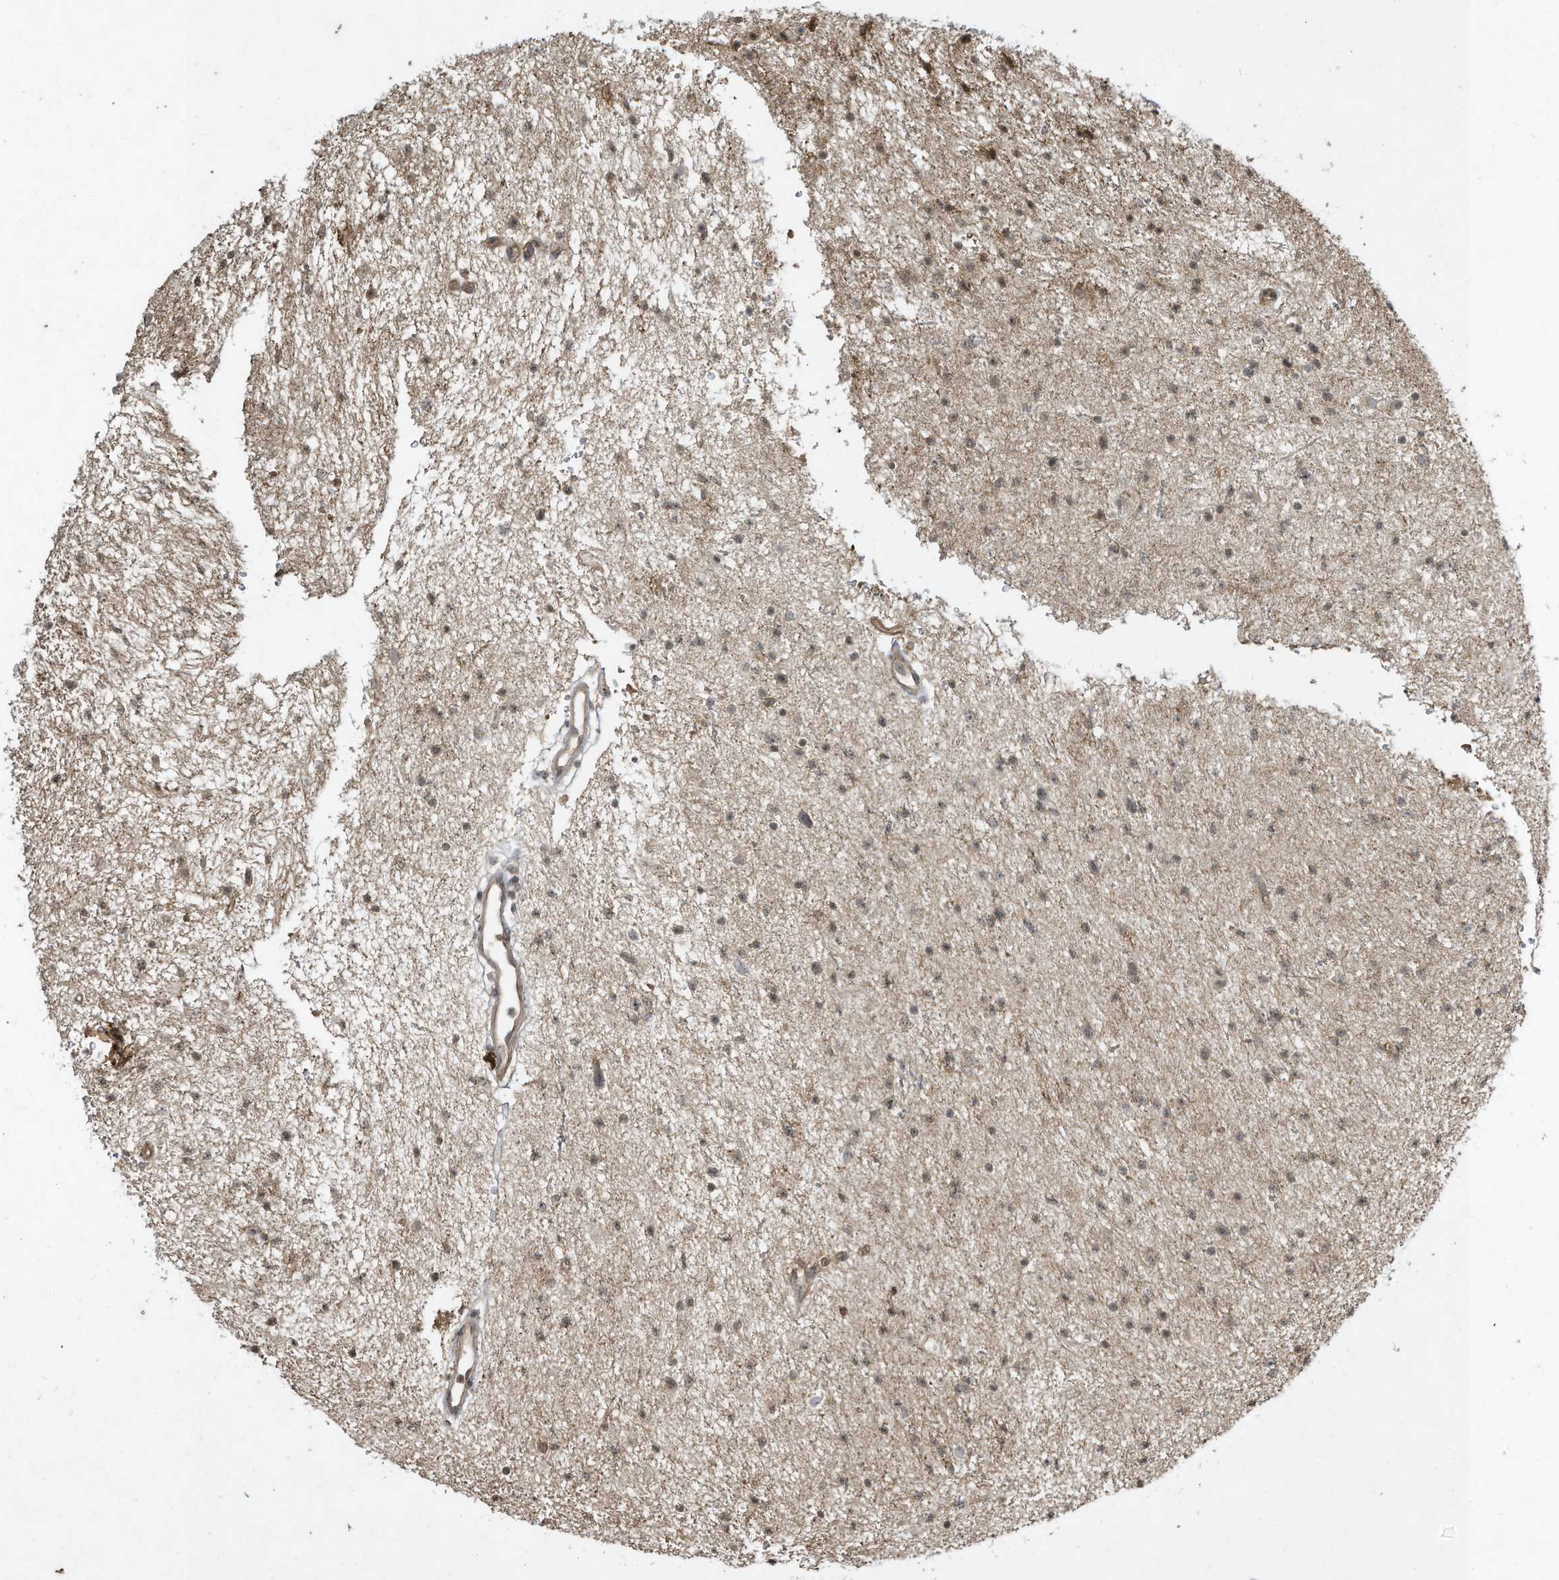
{"staining": {"intensity": "weak", "quantity": "25%-75%", "location": "cytoplasmic/membranous,nuclear"}, "tissue": "glioma", "cell_type": "Tumor cells", "image_type": "cancer", "snomed": [{"axis": "morphology", "description": "Glioma, malignant, Low grade"}, {"axis": "topography", "description": "Brain"}], "caption": "Immunohistochemistry (IHC) staining of low-grade glioma (malignant), which exhibits low levels of weak cytoplasmic/membranous and nuclear positivity in approximately 25%-75% of tumor cells indicating weak cytoplasmic/membranous and nuclear protein staining. The staining was performed using DAB (3,3'-diaminobenzidine) (brown) for protein detection and nuclei were counterstained in hematoxylin (blue).", "gene": "MATN2", "patient": {"sex": "female", "age": 37}}